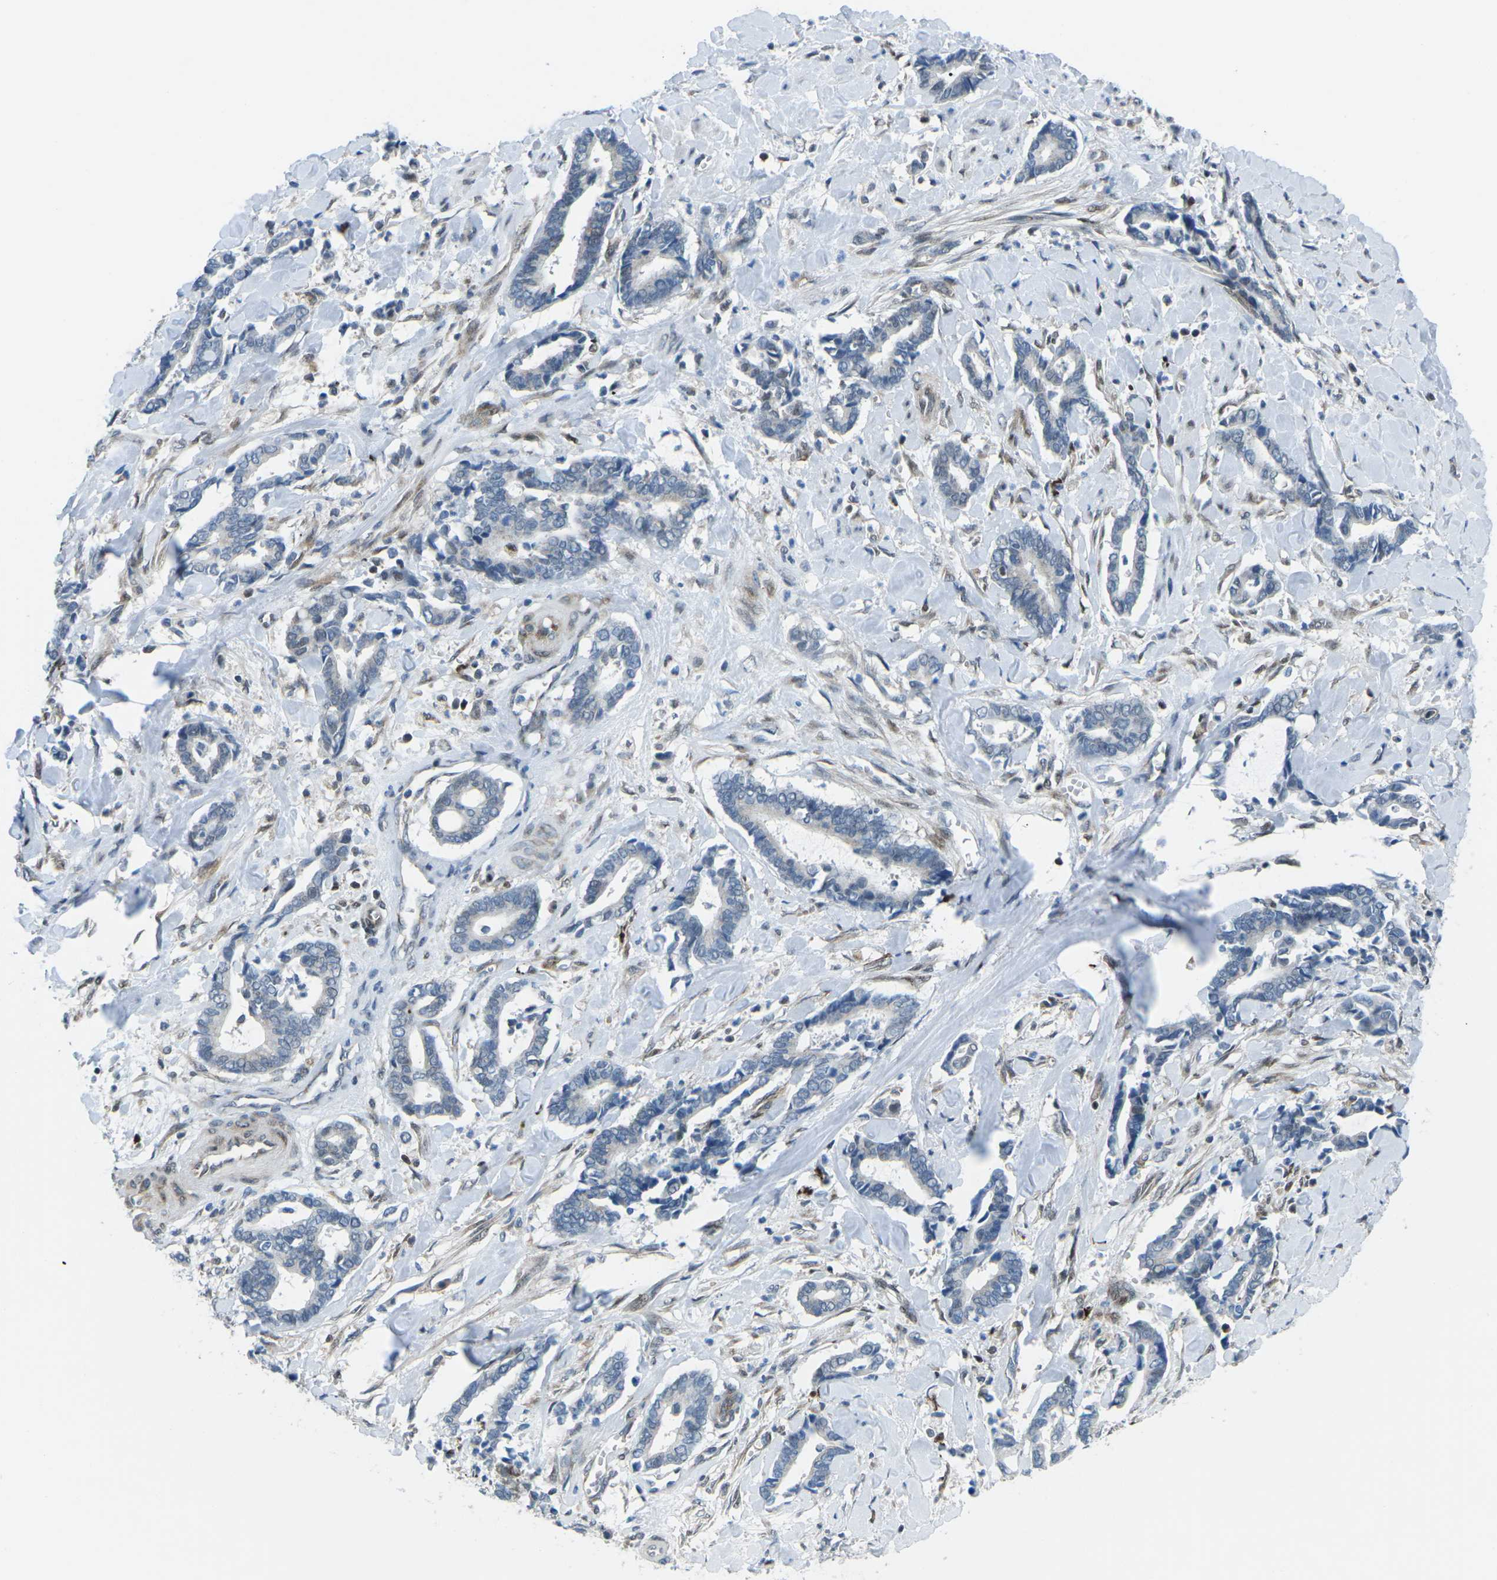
{"staining": {"intensity": "negative", "quantity": "none", "location": "none"}, "tissue": "cervical cancer", "cell_type": "Tumor cells", "image_type": "cancer", "snomed": [{"axis": "morphology", "description": "Adenocarcinoma, NOS"}, {"axis": "topography", "description": "Cervix"}], "caption": "Immunohistochemistry of cervical cancer shows no positivity in tumor cells.", "gene": "MBNL1", "patient": {"sex": "female", "age": 44}}